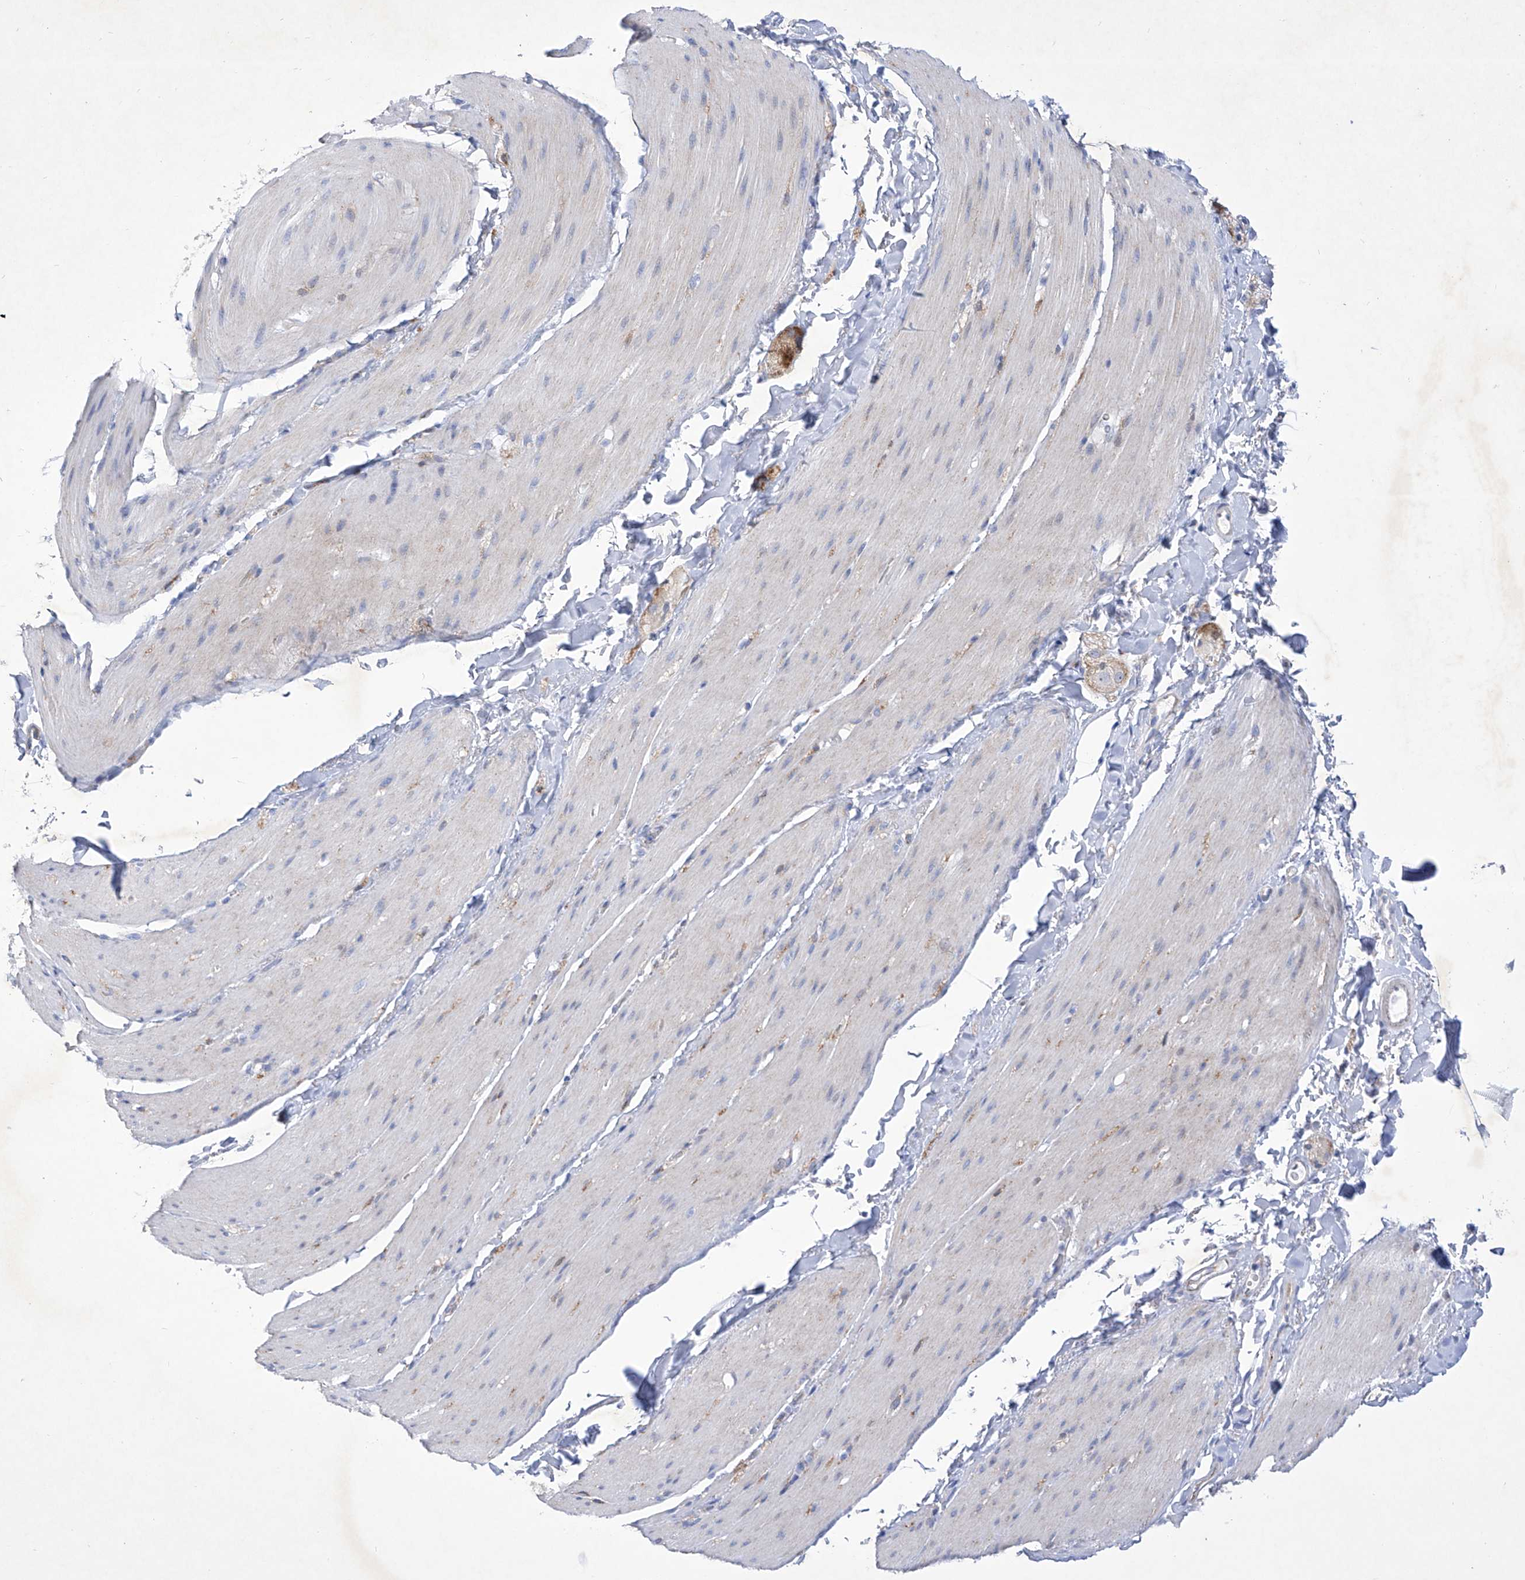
{"staining": {"intensity": "negative", "quantity": "none", "location": "none"}, "tissue": "smooth muscle", "cell_type": "Smooth muscle cells", "image_type": "normal", "snomed": [{"axis": "morphology", "description": "Normal tissue, NOS"}, {"axis": "topography", "description": "Smooth muscle"}, {"axis": "topography", "description": "Small intestine"}], "caption": "This is an IHC image of benign smooth muscle. There is no positivity in smooth muscle cells.", "gene": "C1orf87", "patient": {"sex": "female", "age": 84}}